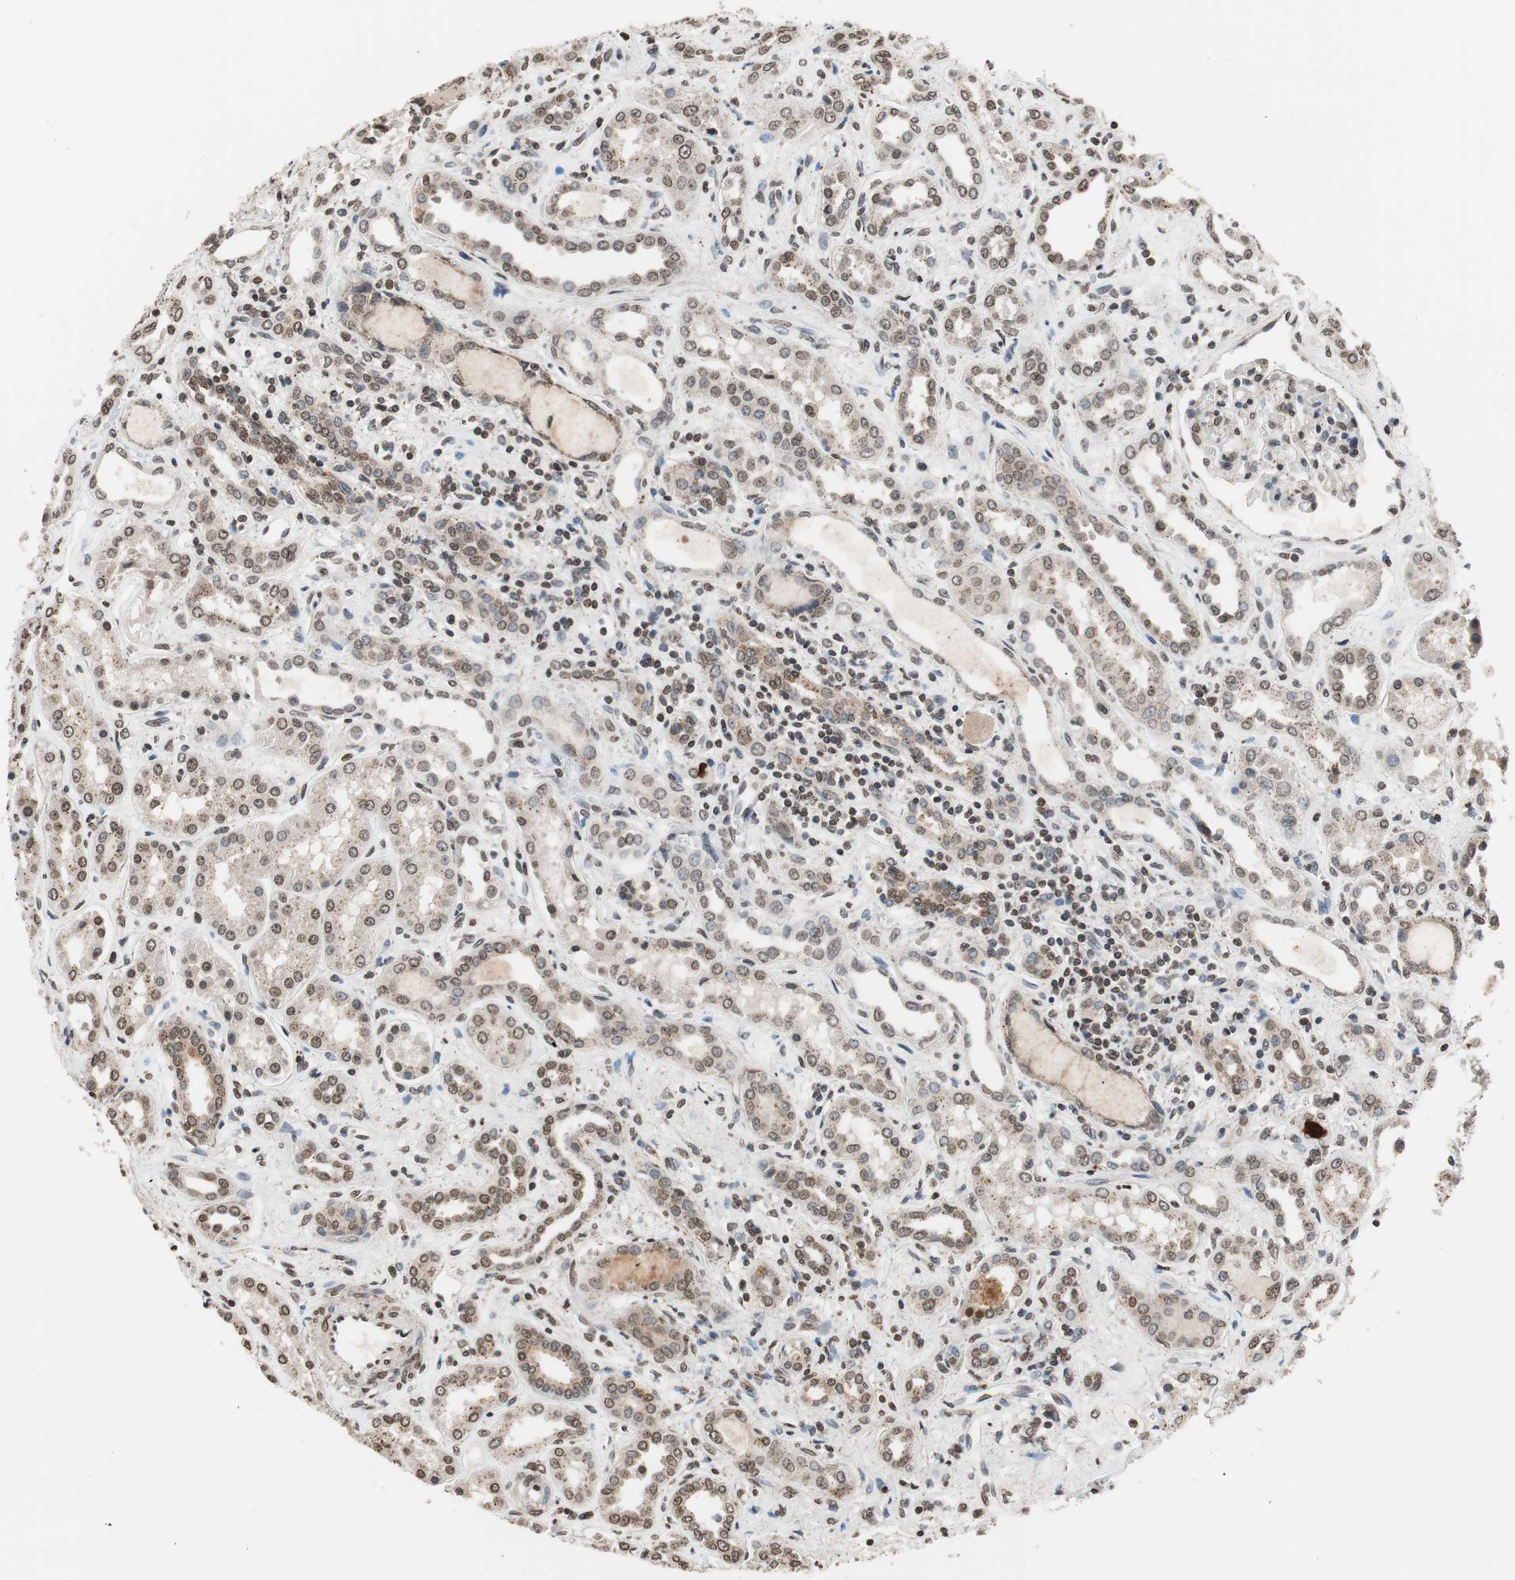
{"staining": {"intensity": "weak", "quantity": "25%-75%", "location": "nuclear"}, "tissue": "kidney", "cell_type": "Cells in glomeruli", "image_type": "normal", "snomed": [{"axis": "morphology", "description": "Normal tissue, NOS"}, {"axis": "topography", "description": "Kidney"}], "caption": "The immunohistochemical stain labels weak nuclear staining in cells in glomeruli of normal kidney. Immunohistochemistry (ihc) stains the protein in brown and the nuclei are stained blue.", "gene": "RFC1", "patient": {"sex": "male", "age": 59}}